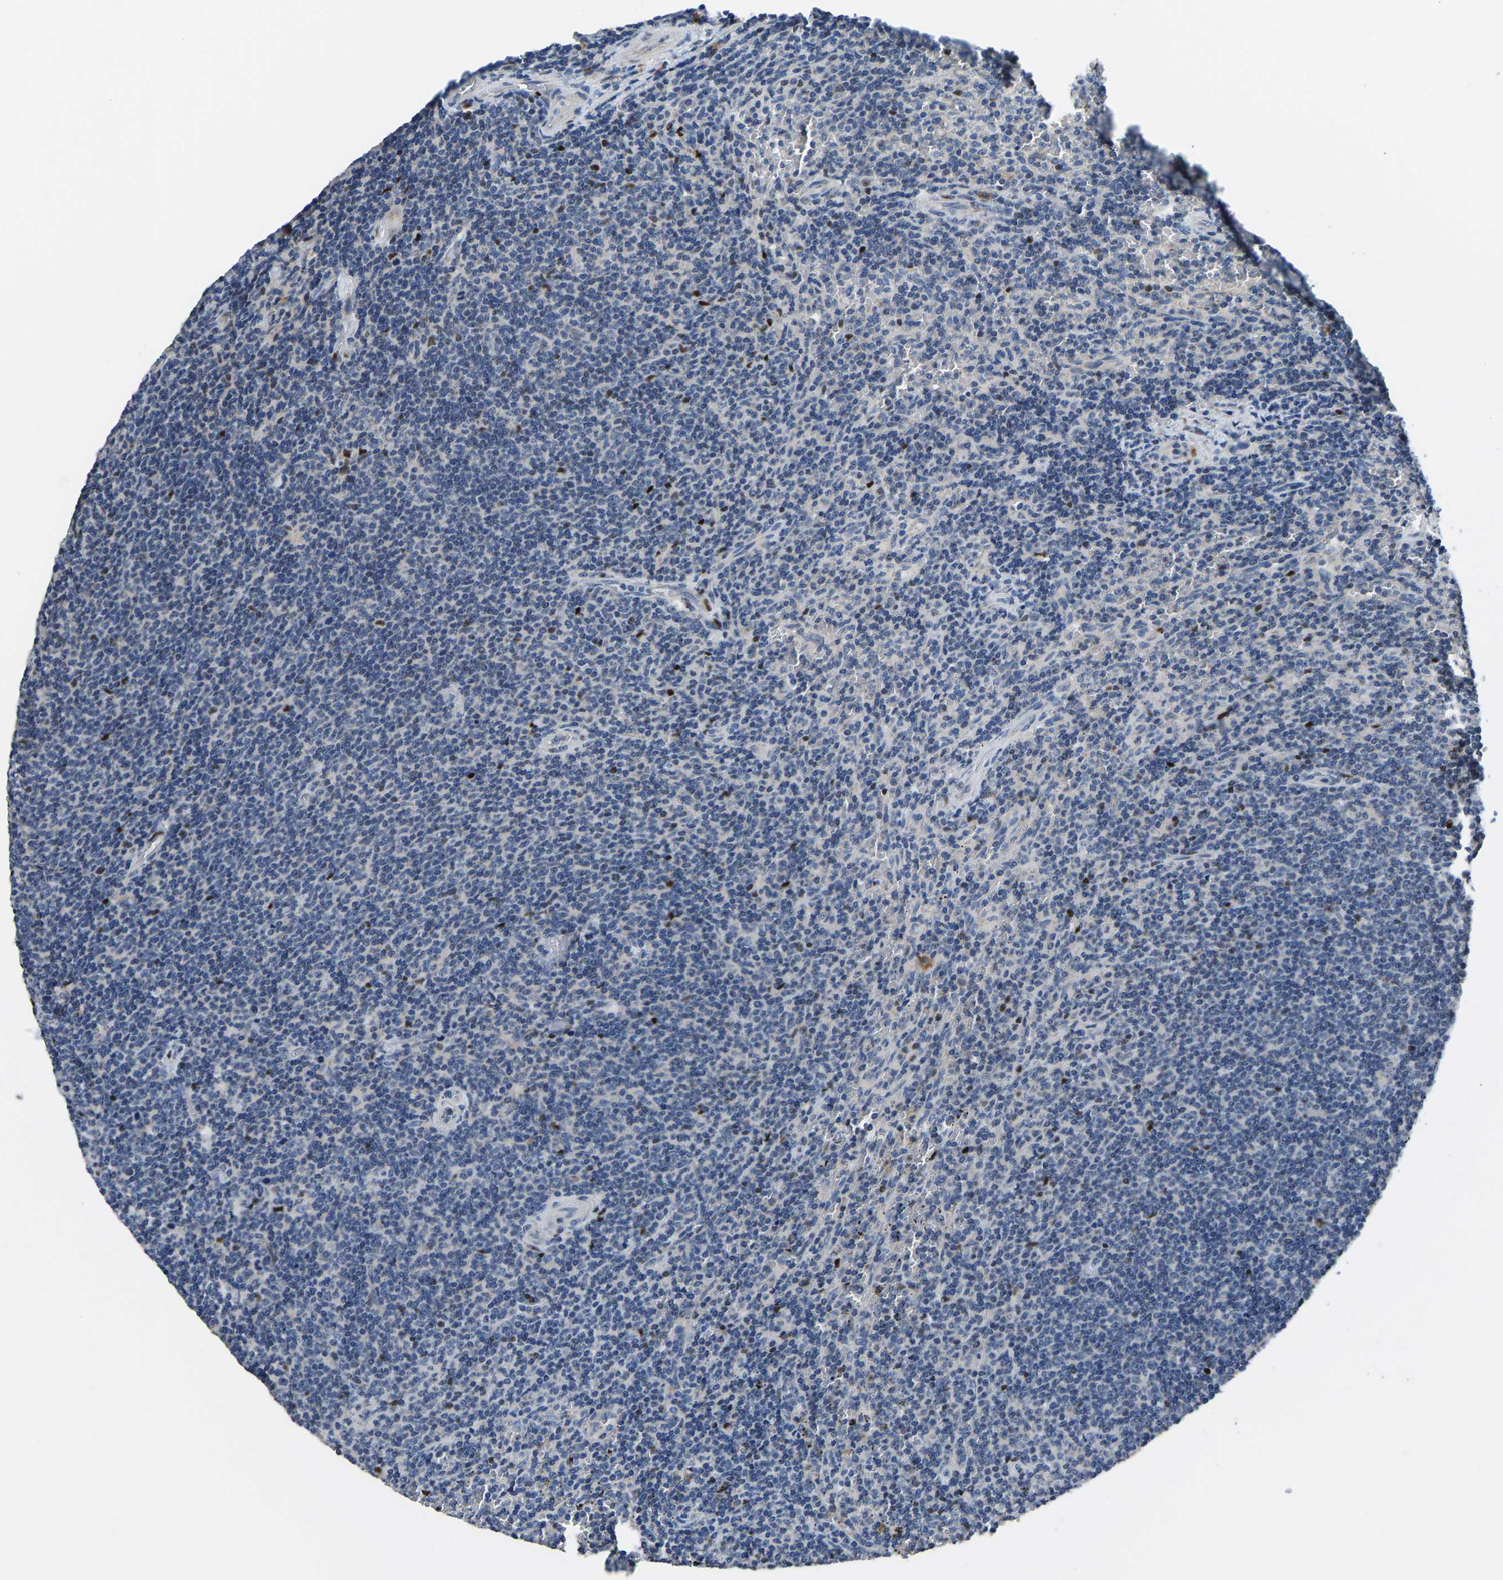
{"staining": {"intensity": "negative", "quantity": "none", "location": "none"}, "tissue": "lymphoma", "cell_type": "Tumor cells", "image_type": "cancer", "snomed": [{"axis": "morphology", "description": "Malignant lymphoma, non-Hodgkin's type, Low grade"}, {"axis": "topography", "description": "Spleen"}], "caption": "Immunohistochemistry (IHC) histopathology image of lymphoma stained for a protein (brown), which shows no staining in tumor cells.", "gene": "EGR1", "patient": {"sex": "female", "age": 50}}